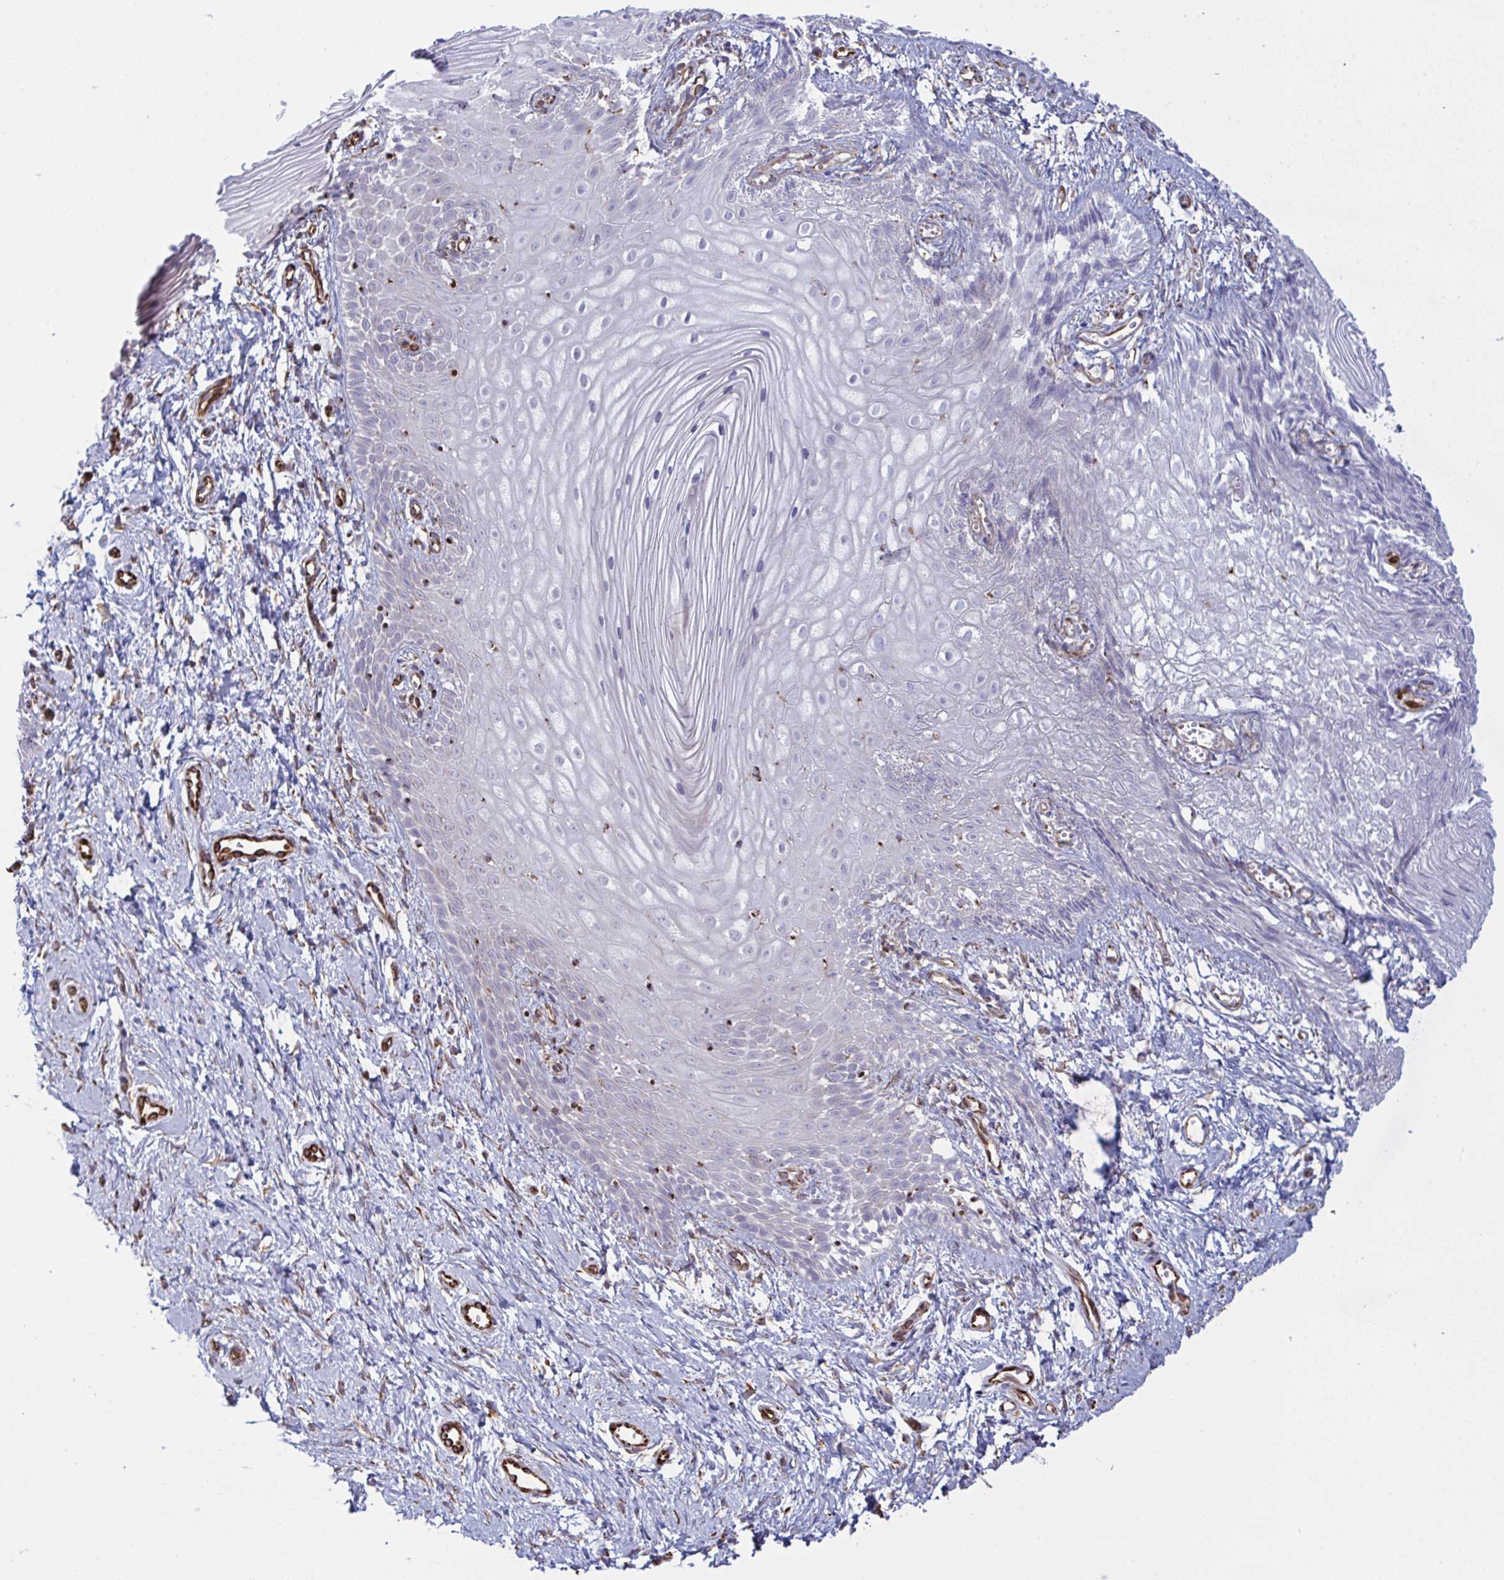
{"staining": {"intensity": "negative", "quantity": "none", "location": "none"}, "tissue": "vagina", "cell_type": "Squamous epithelial cells", "image_type": "normal", "snomed": [{"axis": "morphology", "description": "Normal tissue, NOS"}, {"axis": "topography", "description": "Vagina"}], "caption": "This is an immunohistochemistry (IHC) micrograph of unremarkable vagina. There is no expression in squamous epithelial cells.", "gene": "DCBLD1", "patient": {"sex": "female", "age": 38}}